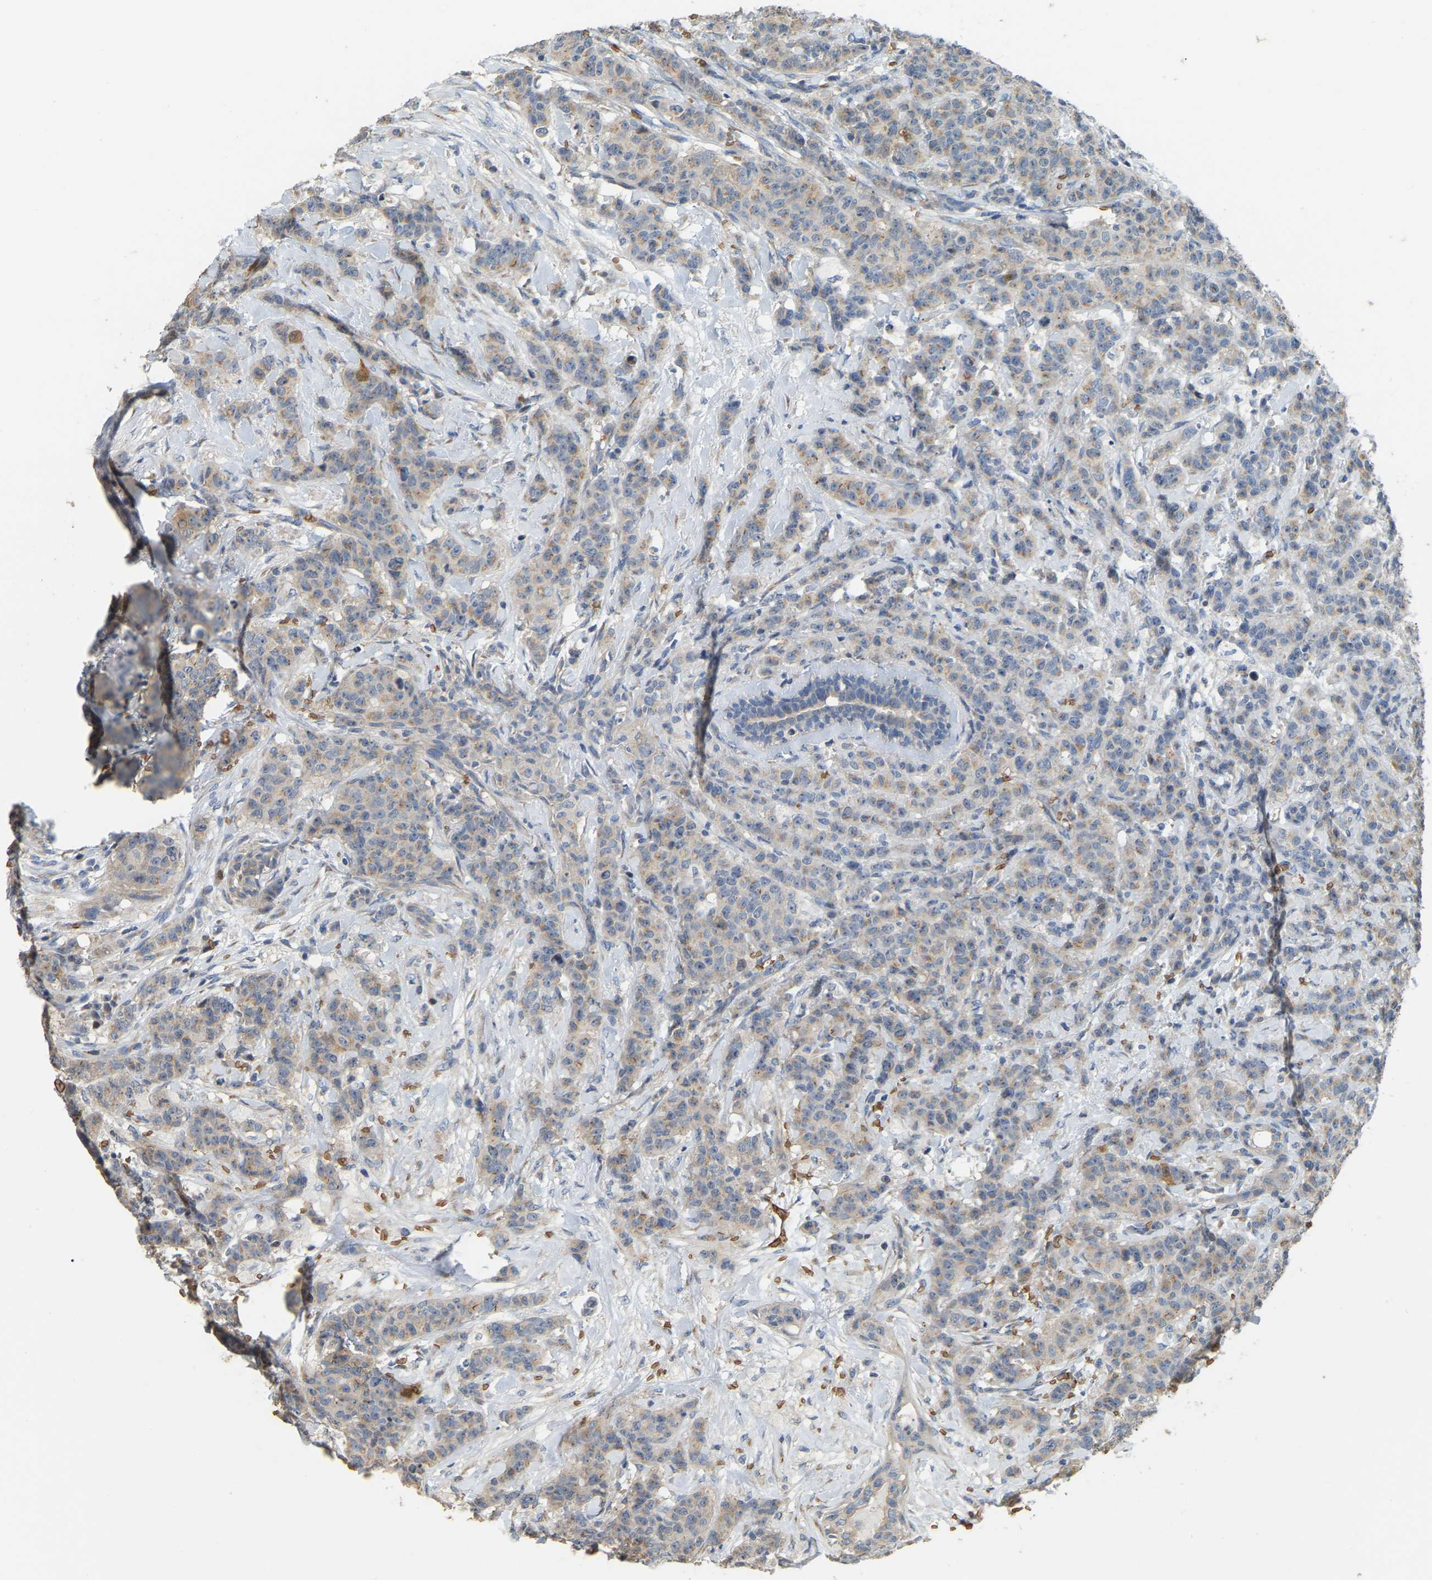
{"staining": {"intensity": "weak", "quantity": ">75%", "location": "cytoplasmic/membranous"}, "tissue": "breast cancer", "cell_type": "Tumor cells", "image_type": "cancer", "snomed": [{"axis": "morphology", "description": "Normal tissue, NOS"}, {"axis": "morphology", "description": "Duct carcinoma"}, {"axis": "topography", "description": "Breast"}], "caption": "Immunohistochemical staining of human breast cancer shows low levels of weak cytoplasmic/membranous staining in about >75% of tumor cells. Immunohistochemistry (ihc) stains the protein of interest in brown and the nuclei are stained blue.", "gene": "CFAP298", "patient": {"sex": "female", "age": 40}}